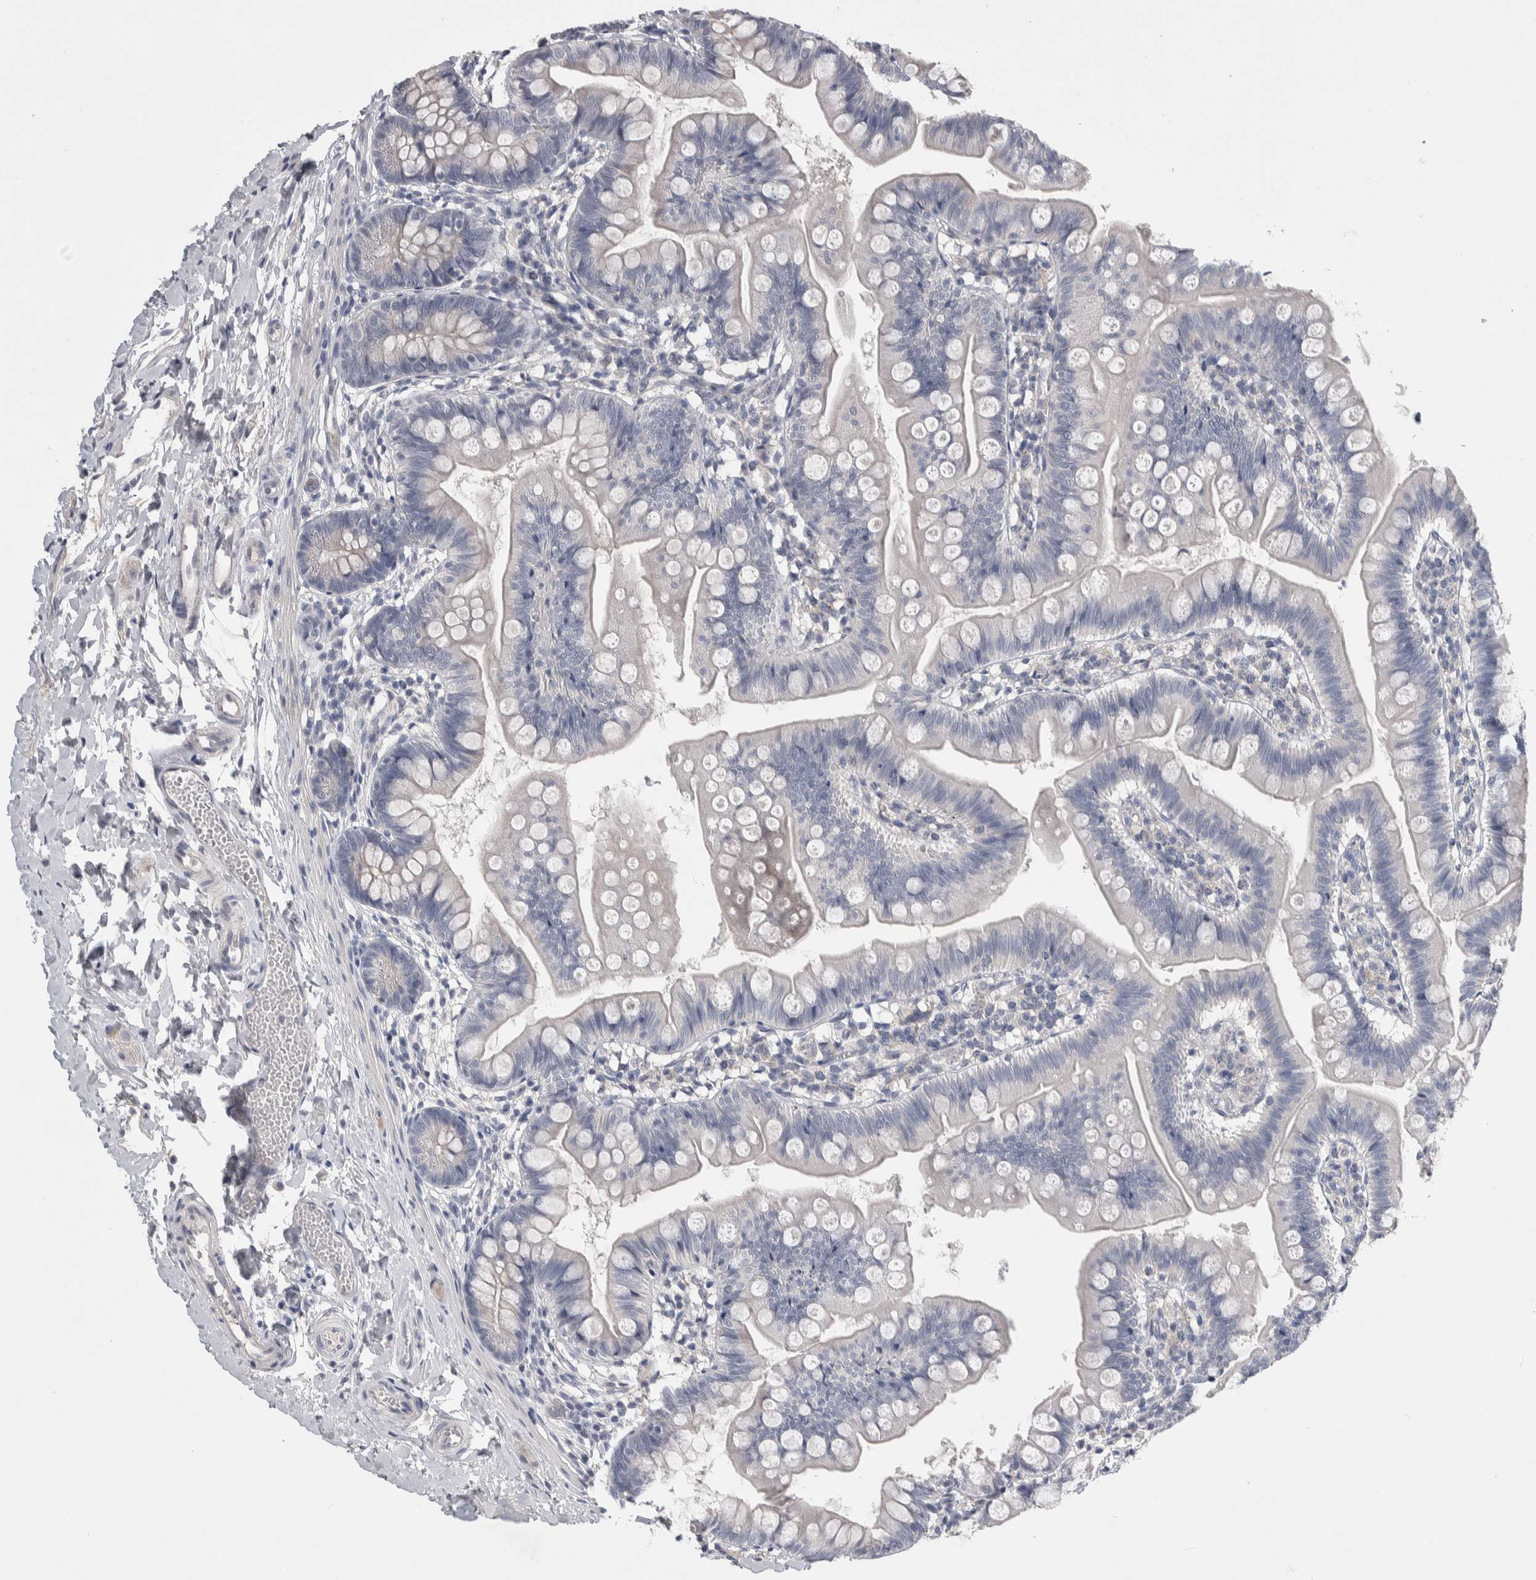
{"staining": {"intensity": "negative", "quantity": "none", "location": "none"}, "tissue": "small intestine", "cell_type": "Glandular cells", "image_type": "normal", "snomed": [{"axis": "morphology", "description": "Normal tissue, NOS"}, {"axis": "topography", "description": "Small intestine"}], "caption": "IHC of unremarkable human small intestine shows no positivity in glandular cells.", "gene": "CEP131", "patient": {"sex": "male", "age": 7}}